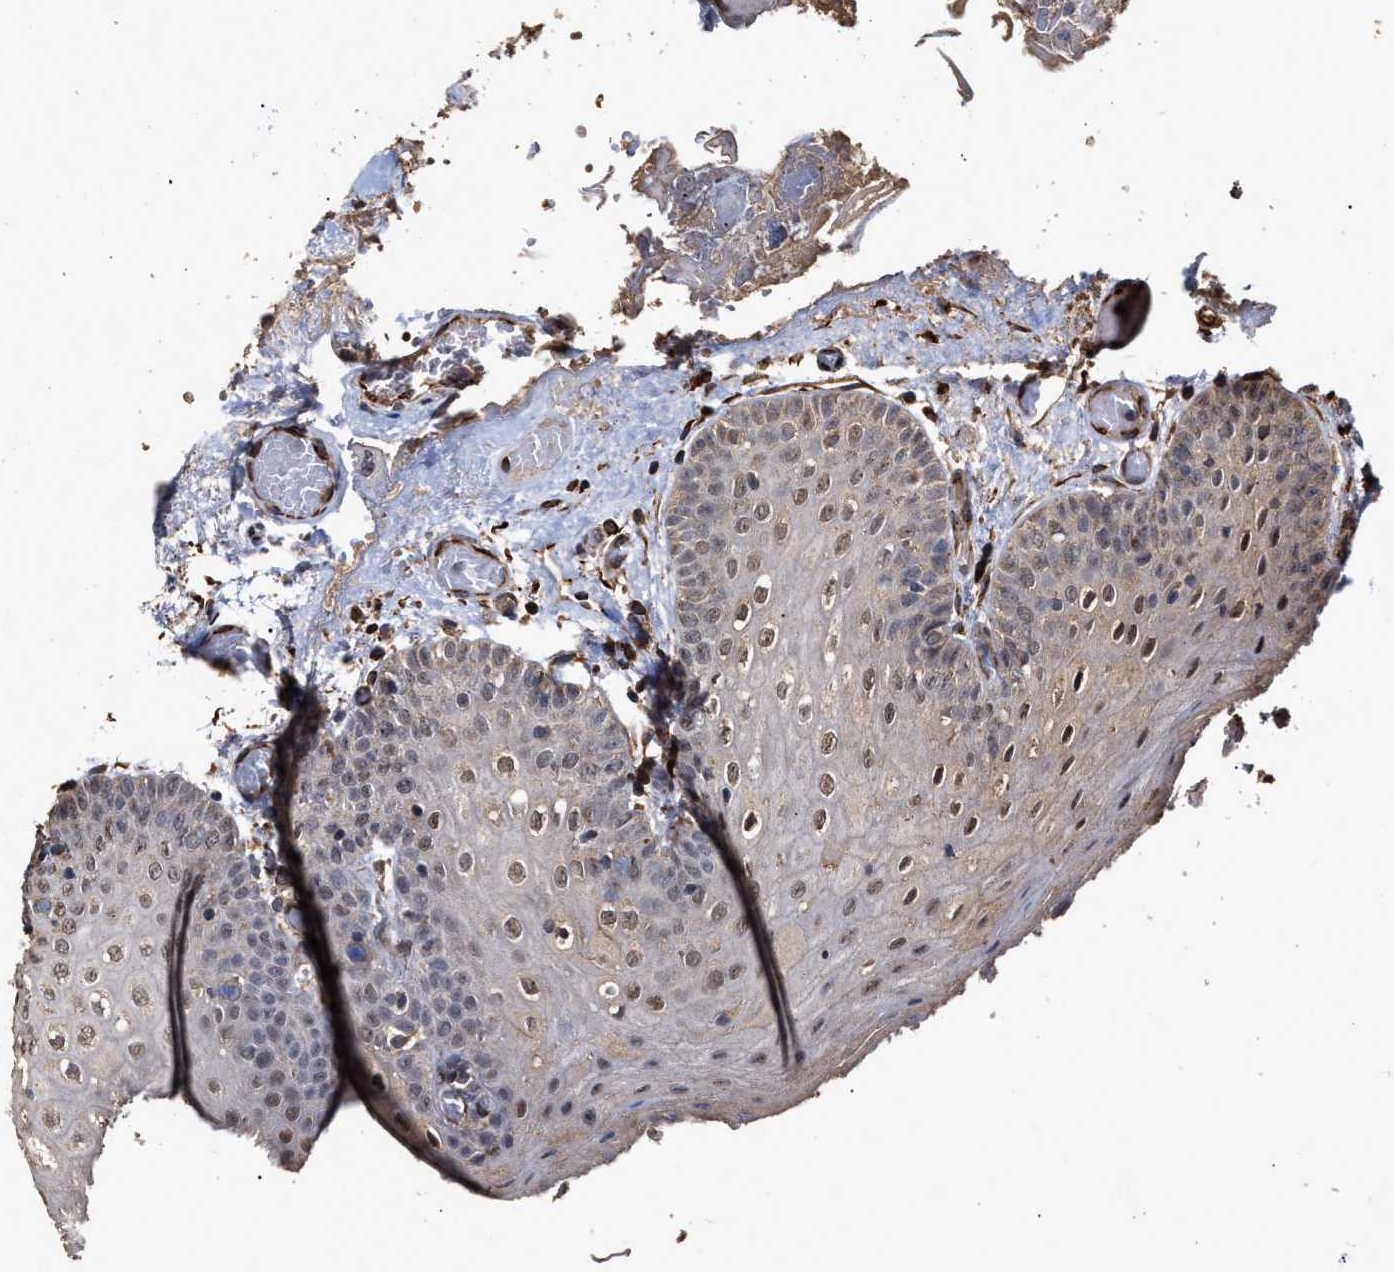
{"staining": {"intensity": "weak", "quantity": ">75%", "location": "nuclear"}, "tissue": "oral mucosa", "cell_type": "Squamous epithelial cells", "image_type": "normal", "snomed": [{"axis": "morphology", "description": "Normal tissue, NOS"}, {"axis": "morphology", "description": "Squamous cell carcinoma, NOS"}, {"axis": "topography", "description": "Oral tissue"}, {"axis": "topography", "description": "Head-Neck"}], "caption": "A brown stain shows weak nuclear positivity of a protein in squamous epithelial cells of normal human oral mucosa. (Brightfield microscopy of DAB IHC at high magnification).", "gene": "ZNHIT6", "patient": {"sex": "male", "age": 71}}